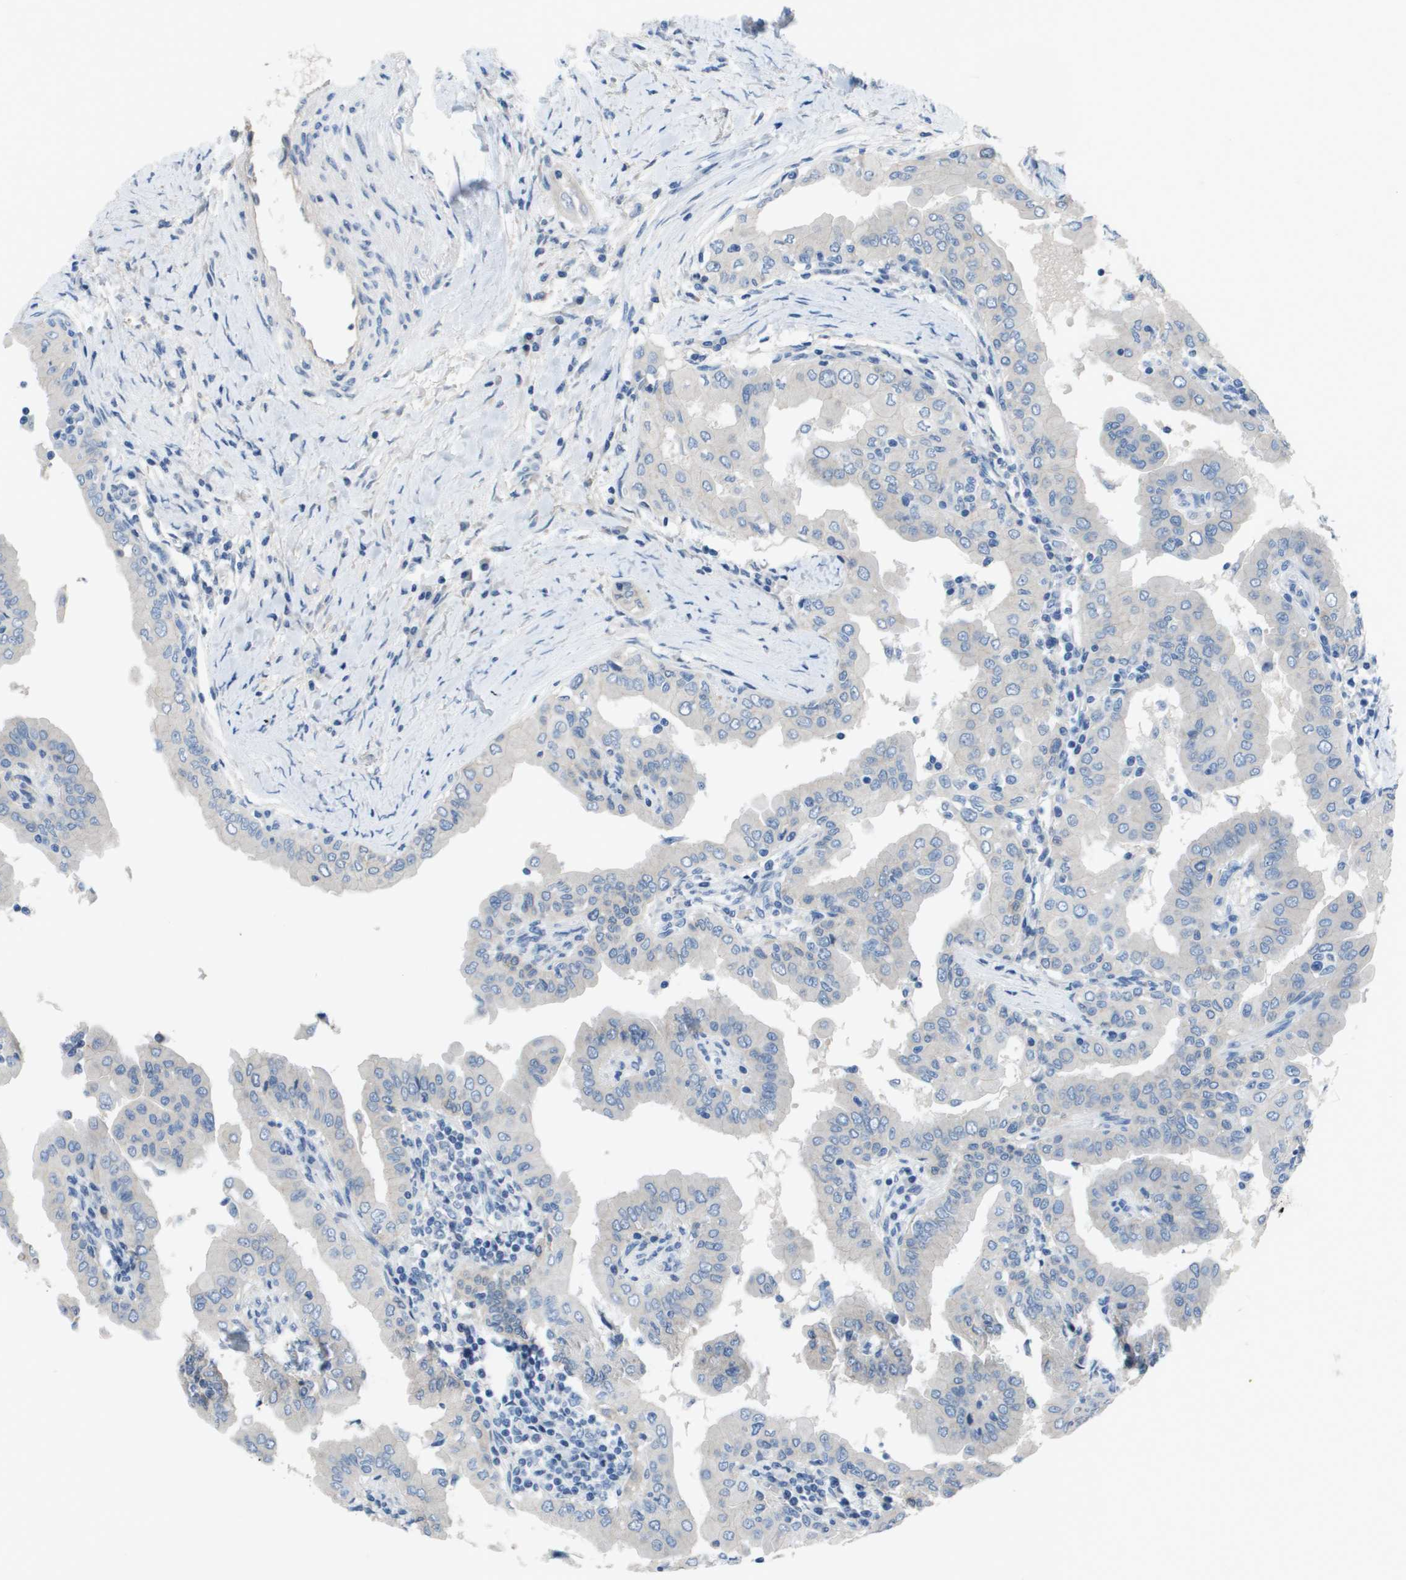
{"staining": {"intensity": "negative", "quantity": "none", "location": "none"}, "tissue": "thyroid cancer", "cell_type": "Tumor cells", "image_type": "cancer", "snomed": [{"axis": "morphology", "description": "Papillary adenocarcinoma, NOS"}, {"axis": "topography", "description": "Thyroid gland"}], "caption": "Immunohistochemical staining of thyroid cancer (papillary adenocarcinoma) demonstrates no significant expression in tumor cells.", "gene": "NCS1", "patient": {"sex": "male", "age": 33}}